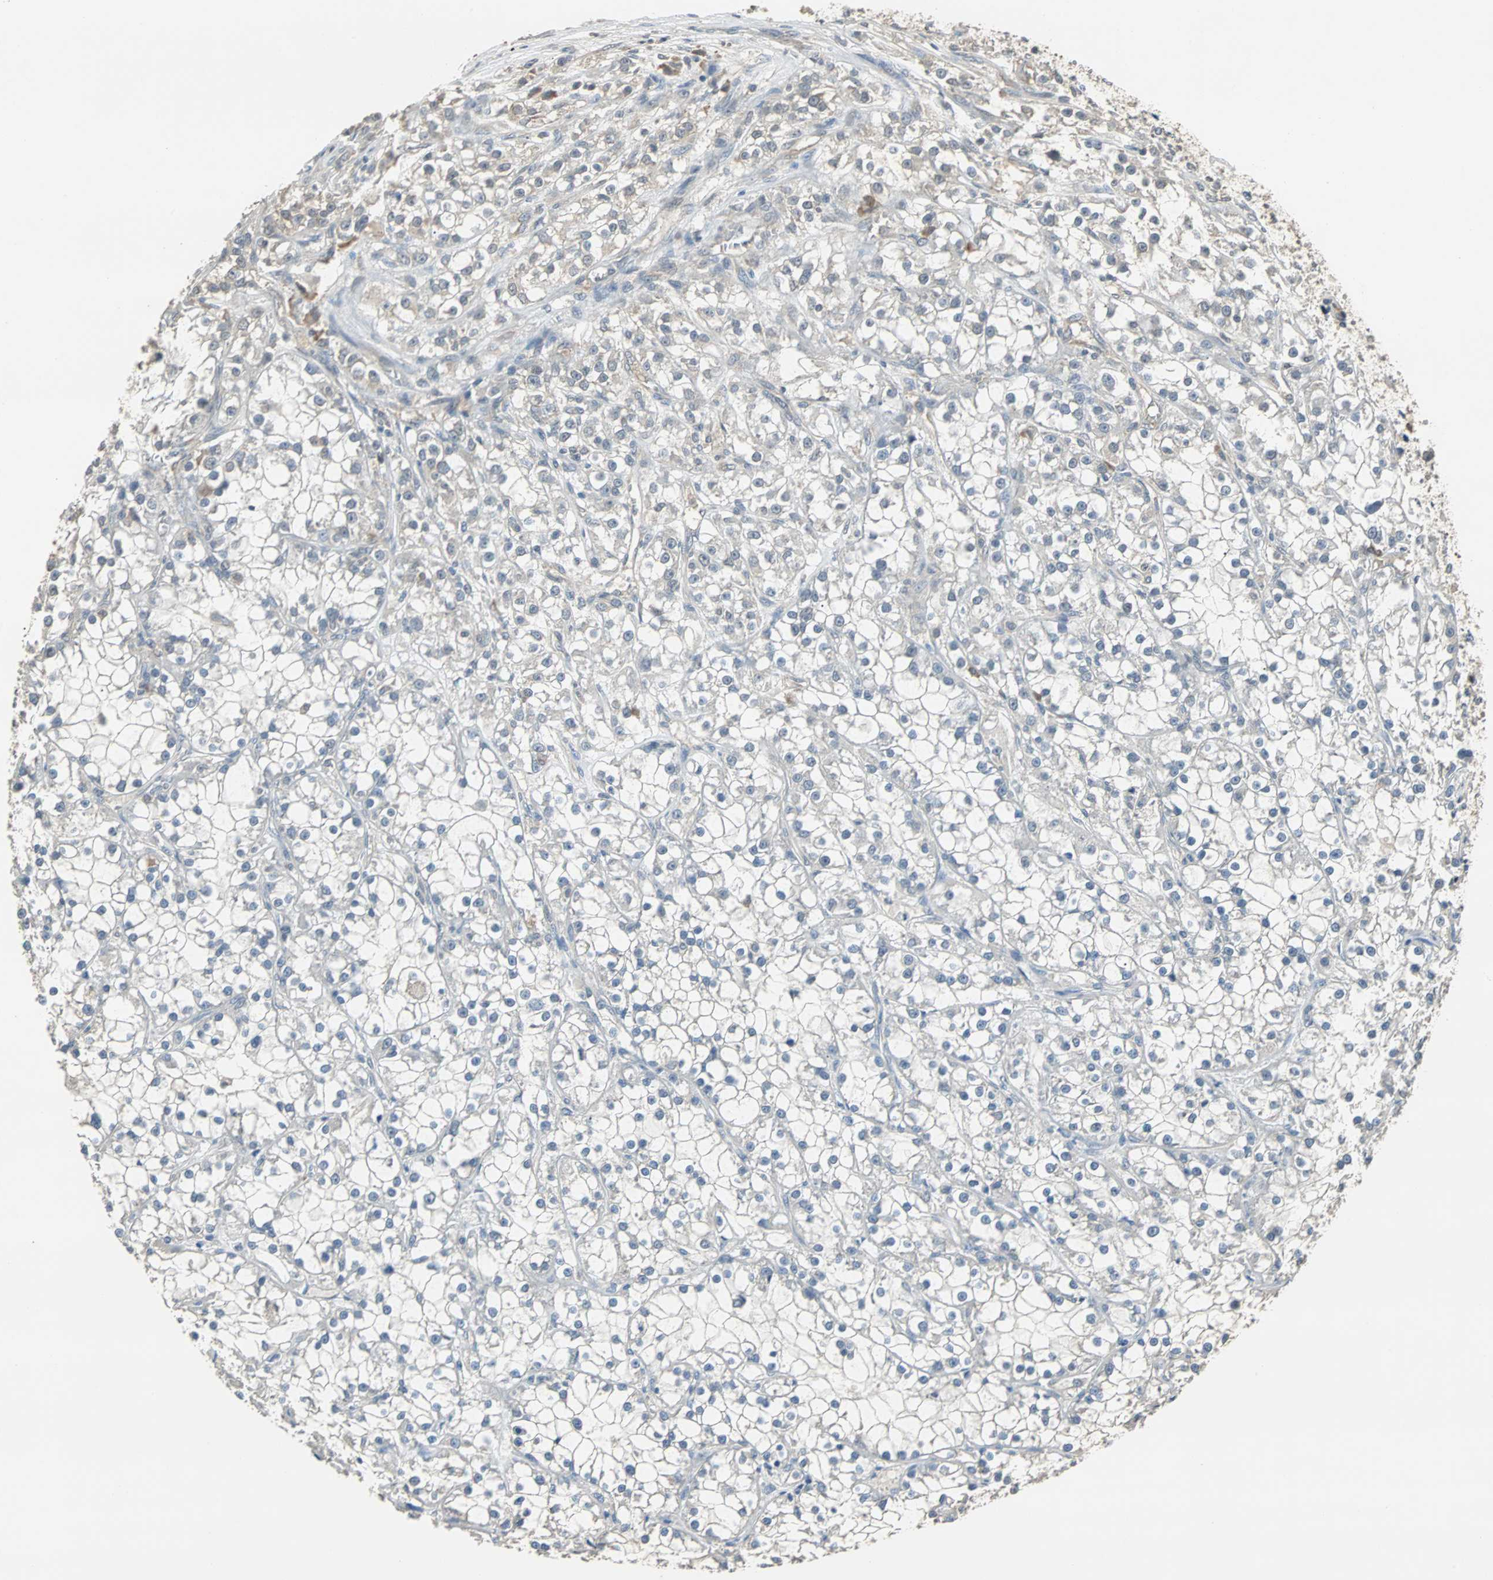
{"staining": {"intensity": "negative", "quantity": "none", "location": "none"}, "tissue": "renal cancer", "cell_type": "Tumor cells", "image_type": "cancer", "snomed": [{"axis": "morphology", "description": "Adenocarcinoma, NOS"}, {"axis": "topography", "description": "Kidney"}], "caption": "A high-resolution photomicrograph shows IHC staining of adenocarcinoma (renal), which reveals no significant staining in tumor cells.", "gene": "ABHD2", "patient": {"sex": "female", "age": 52}}